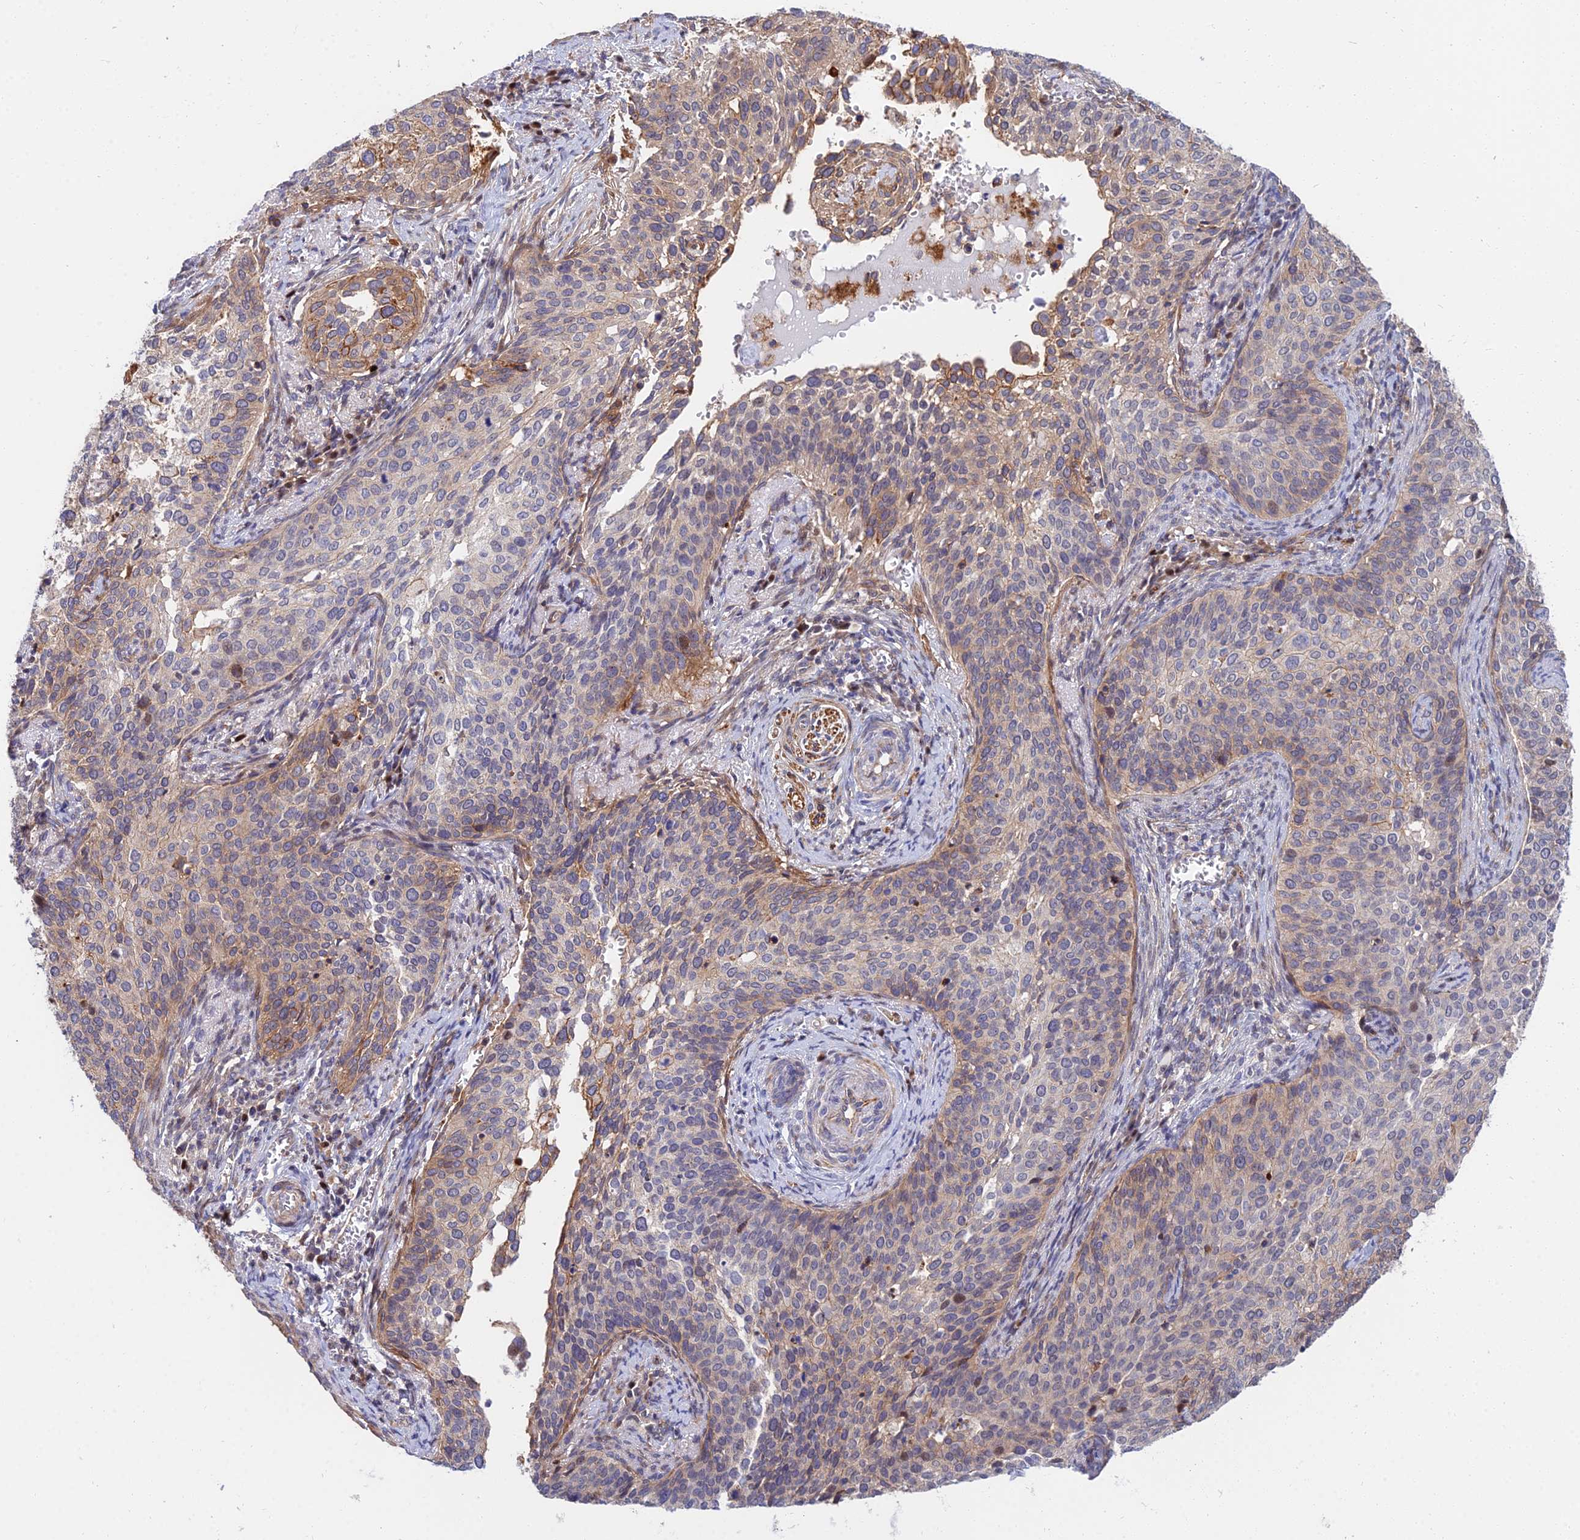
{"staining": {"intensity": "moderate", "quantity": "<25%", "location": "cytoplasmic/membranous"}, "tissue": "cervical cancer", "cell_type": "Tumor cells", "image_type": "cancer", "snomed": [{"axis": "morphology", "description": "Squamous cell carcinoma, NOS"}, {"axis": "topography", "description": "Cervix"}], "caption": "Cervical cancer stained for a protein (brown) demonstrates moderate cytoplasmic/membranous positive expression in approximately <25% of tumor cells.", "gene": "TRIM43B", "patient": {"sex": "female", "age": 44}}